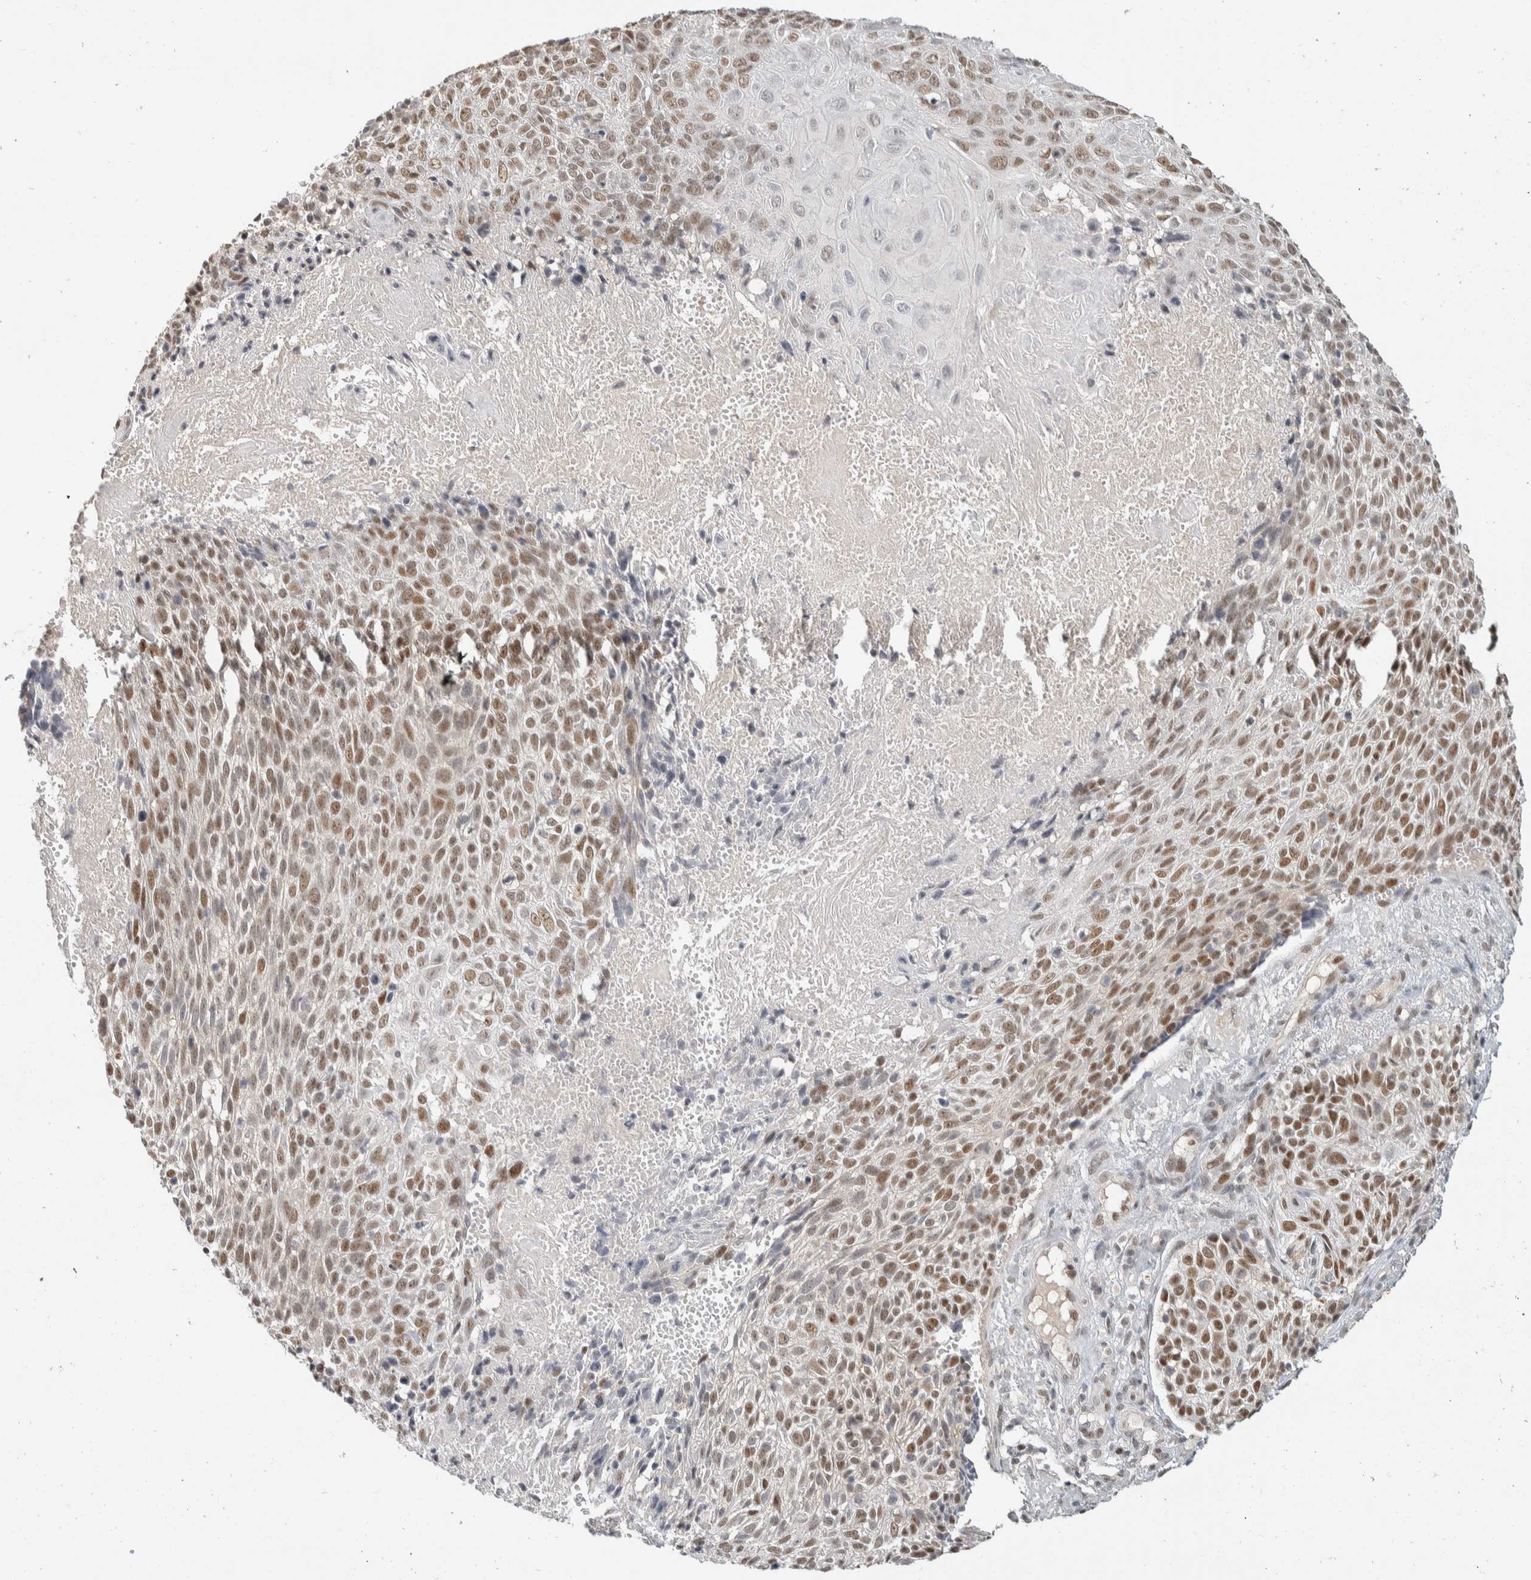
{"staining": {"intensity": "weak", "quantity": ">75%", "location": "nuclear"}, "tissue": "cervical cancer", "cell_type": "Tumor cells", "image_type": "cancer", "snomed": [{"axis": "morphology", "description": "Squamous cell carcinoma, NOS"}, {"axis": "topography", "description": "Cervix"}], "caption": "Human cervical cancer stained with a brown dye shows weak nuclear positive staining in approximately >75% of tumor cells.", "gene": "PUS7", "patient": {"sex": "female", "age": 74}}